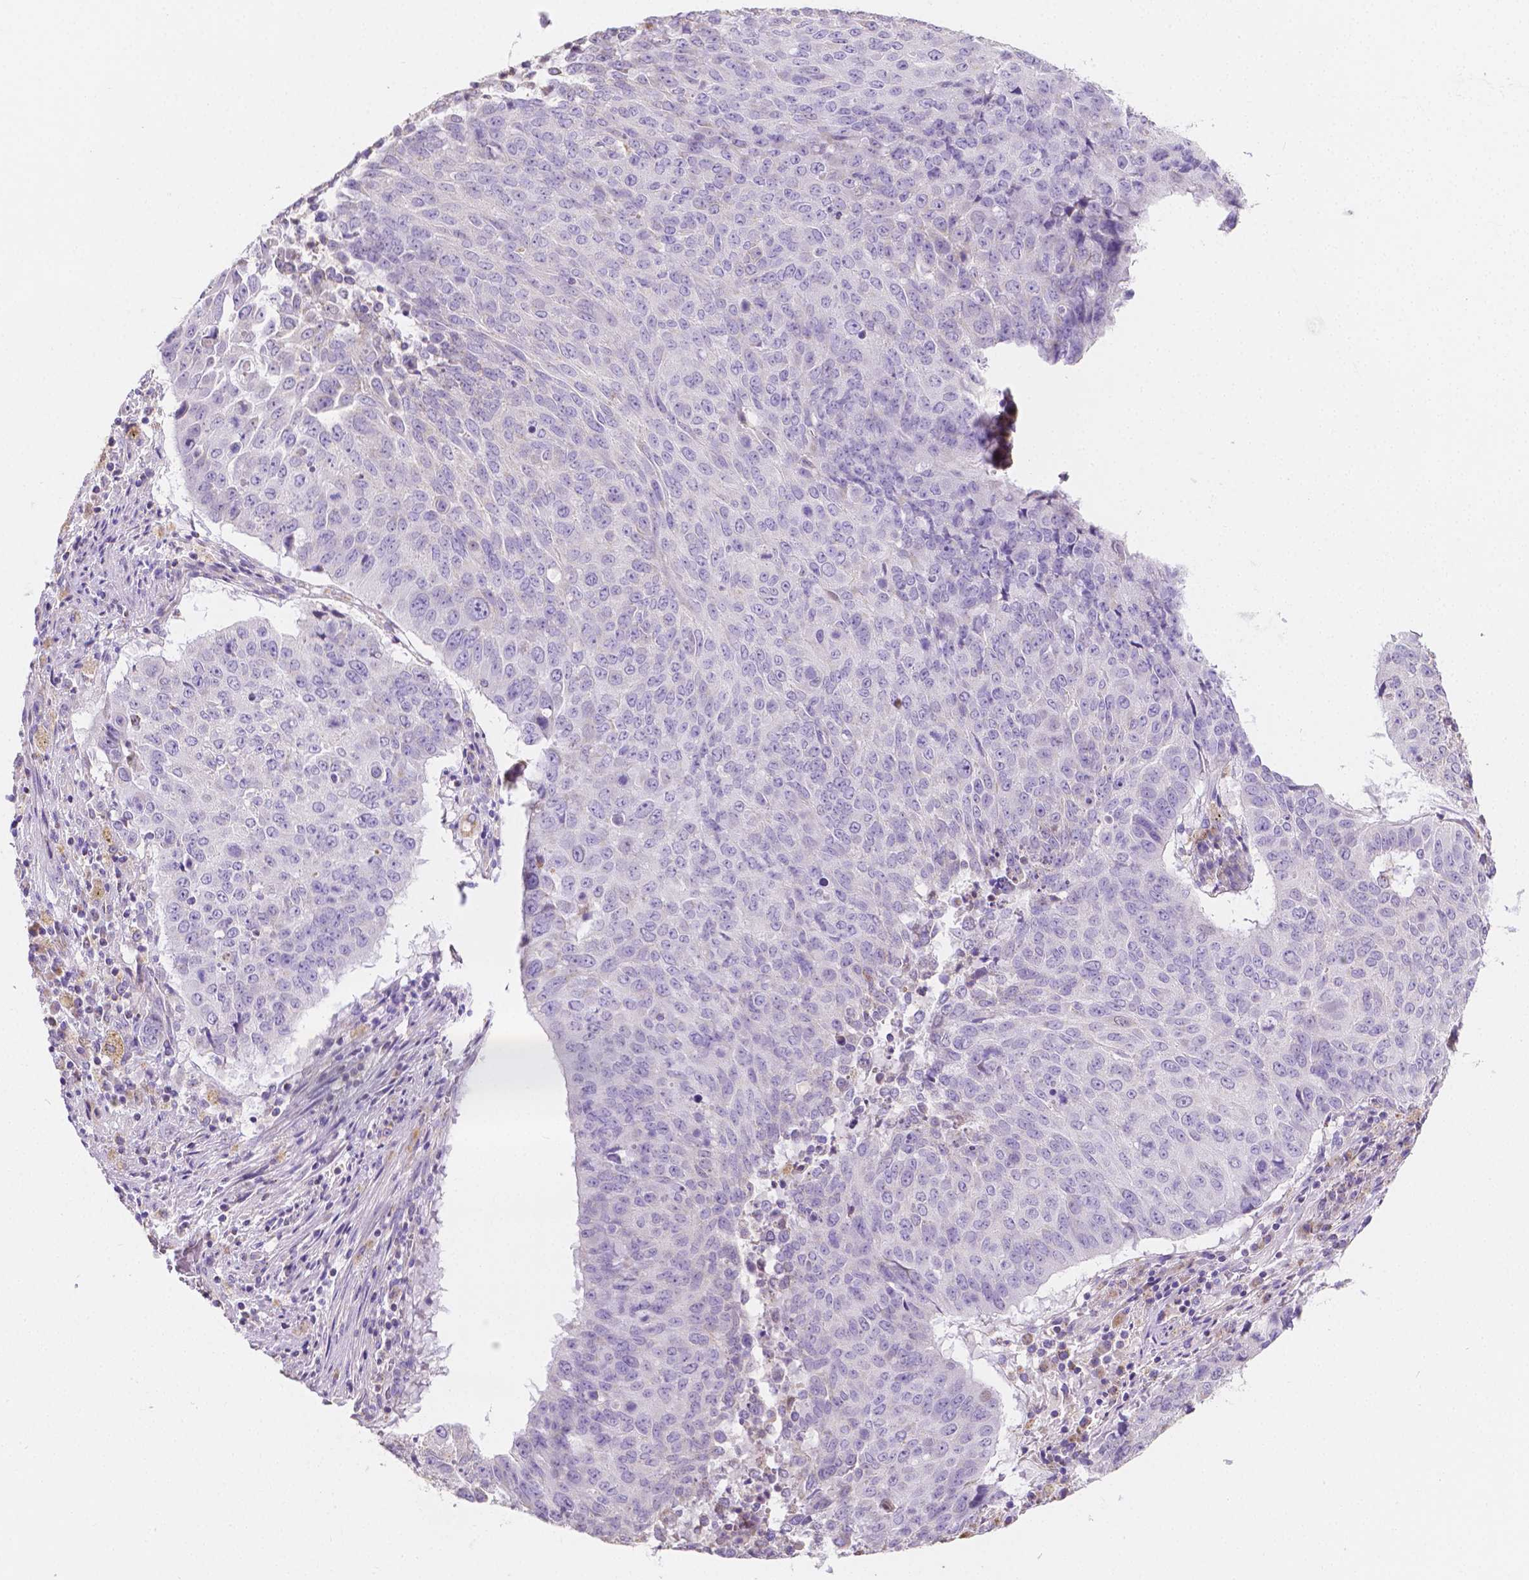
{"staining": {"intensity": "negative", "quantity": "none", "location": "none"}, "tissue": "lung cancer", "cell_type": "Tumor cells", "image_type": "cancer", "snomed": [{"axis": "morphology", "description": "Normal tissue, NOS"}, {"axis": "morphology", "description": "Squamous cell carcinoma, NOS"}, {"axis": "topography", "description": "Bronchus"}, {"axis": "topography", "description": "Lung"}], "caption": "Micrograph shows no protein expression in tumor cells of lung cancer tissue.", "gene": "TMEM130", "patient": {"sex": "male", "age": 64}}